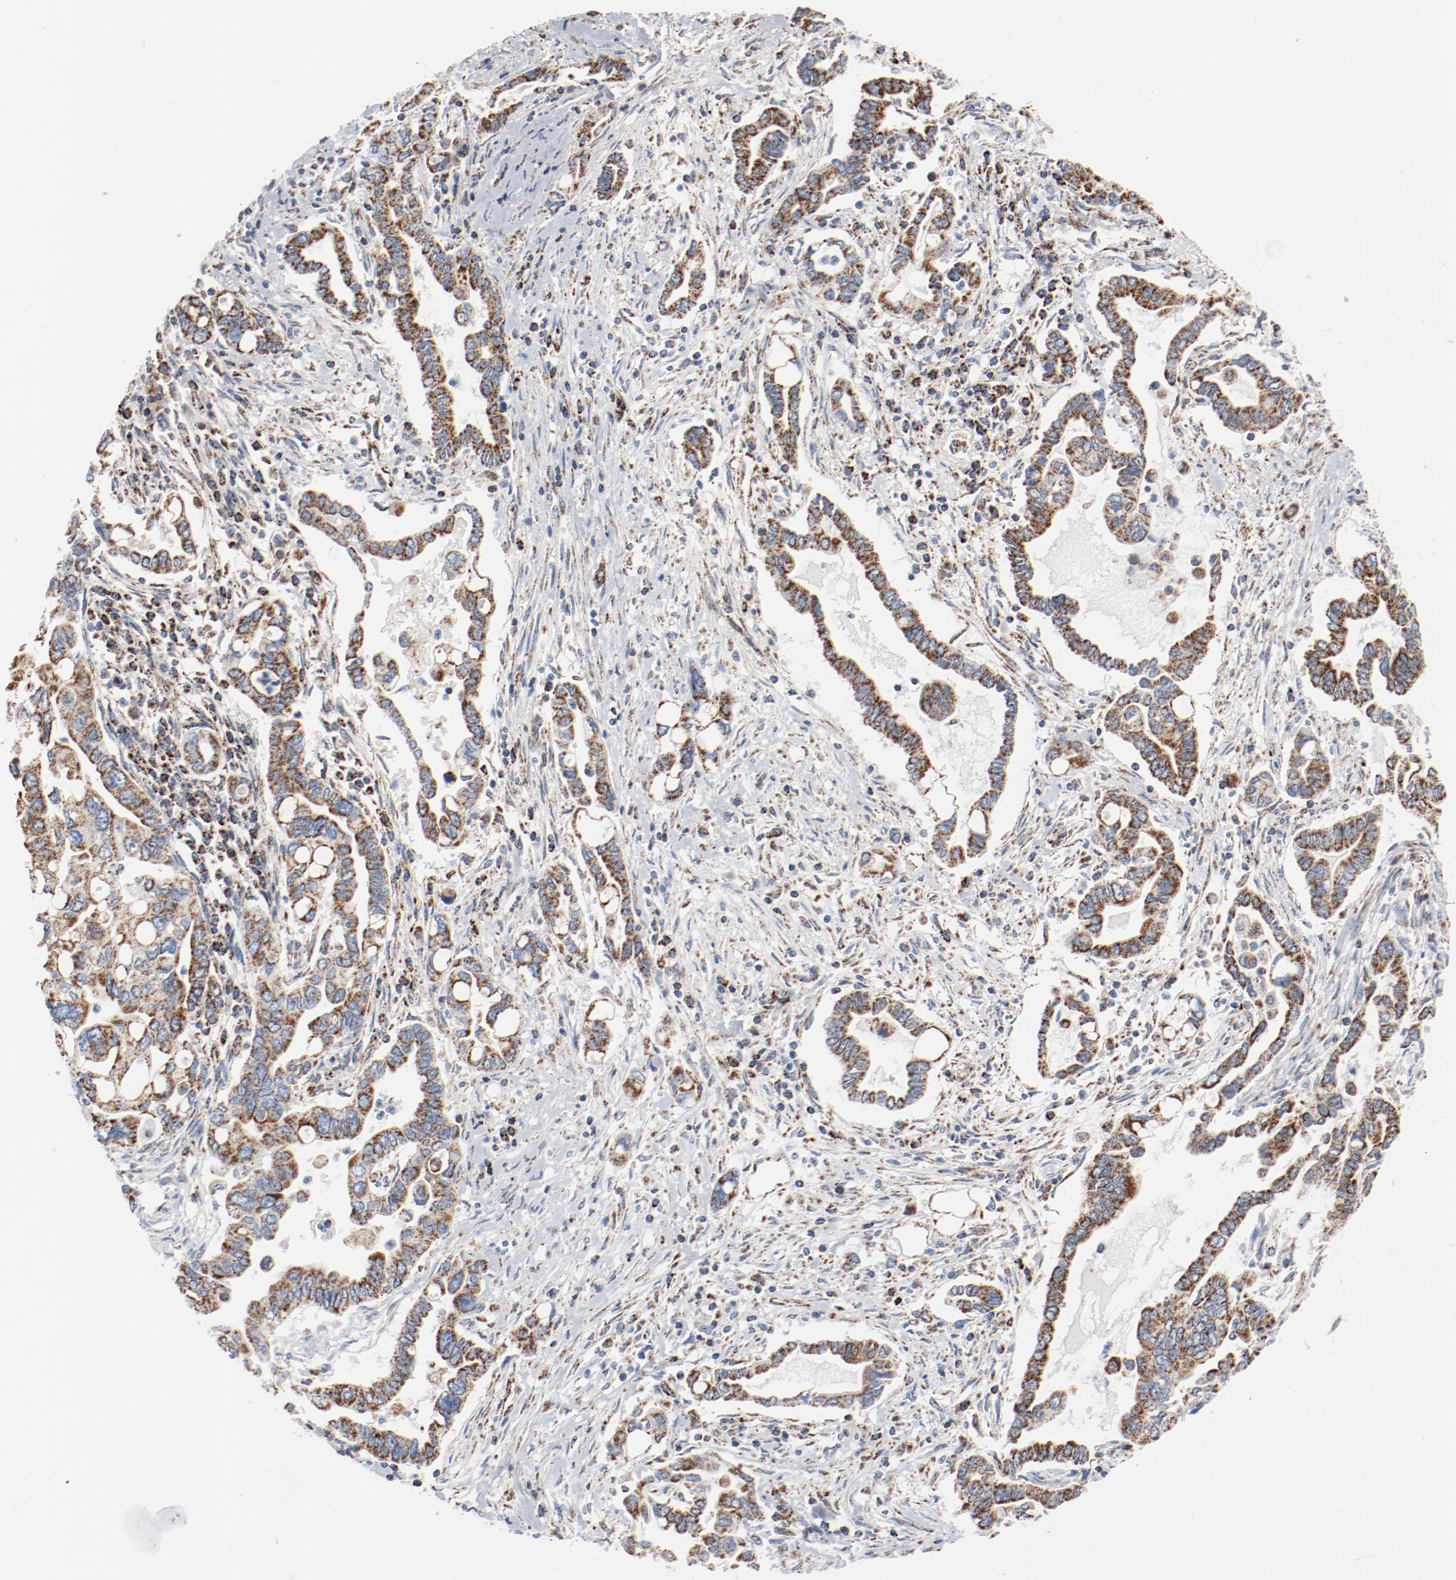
{"staining": {"intensity": "moderate", "quantity": ">75%", "location": "cytoplasmic/membranous"}, "tissue": "pancreatic cancer", "cell_type": "Tumor cells", "image_type": "cancer", "snomed": [{"axis": "morphology", "description": "Adenocarcinoma, NOS"}, {"axis": "topography", "description": "Pancreas"}], "caption": "This micrograph shows IHC staining of human adenocarcinoma (pancreatic), with medium moderate cytoplasmic/membranous positivity in approximately >75% of tumor cells.", "gene": "NDUFB8", "patient": {"sex": "female", "age": 57}}